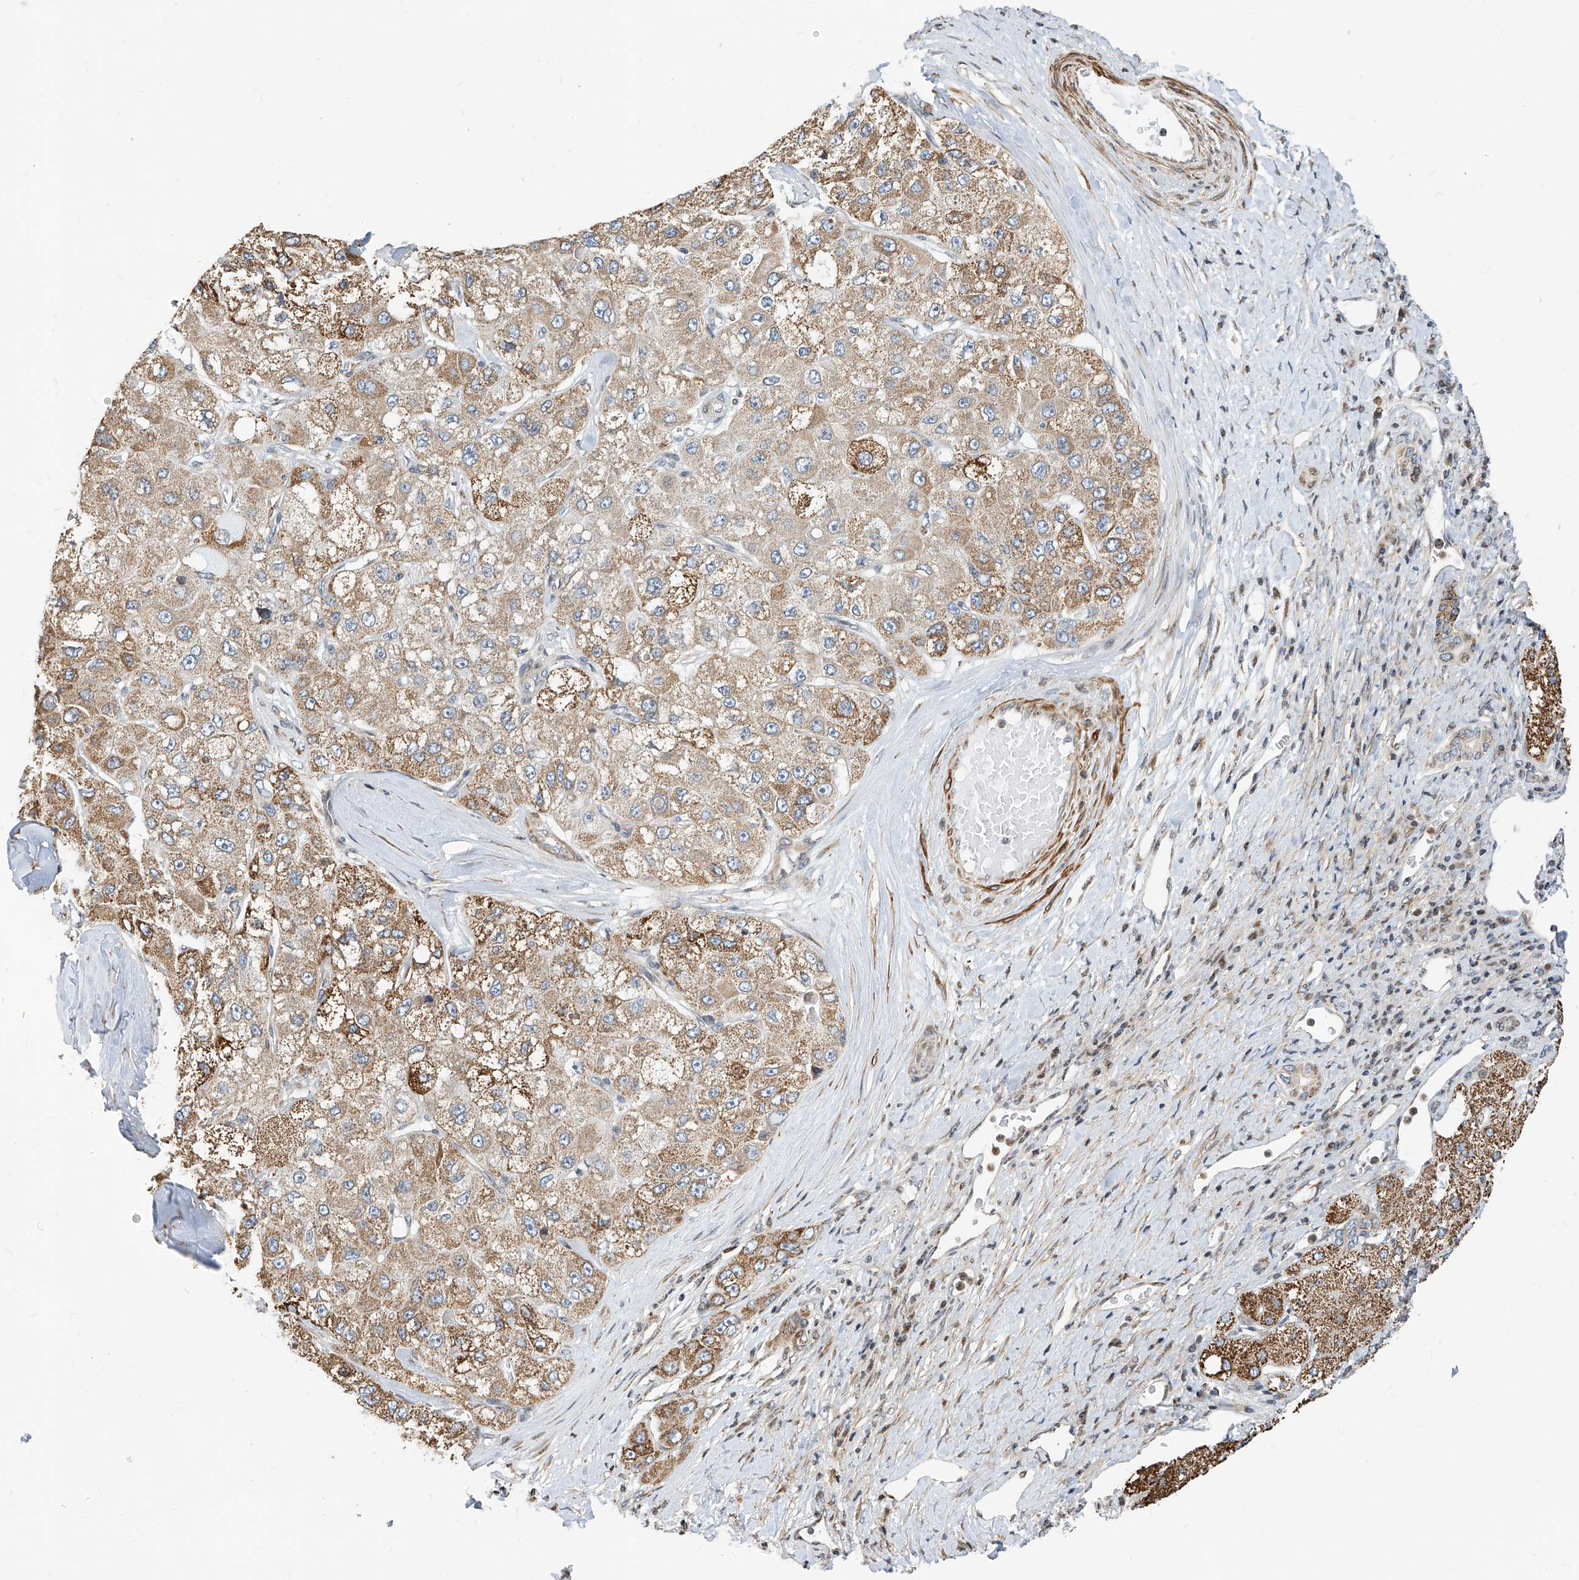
{"staining": {"intensity": "moderate", "quantity": ">75%", "location": "cytoplasmic/membranous"}, "tissue": "liver cancer", "cell_type": "Tumor cells", "image_type": "cancer", "snomed": [{"axis": "morphology", "description": "Carcinoma, Hepatocellular, NOS"}, {"axis": "topography", "description": "Liver"}], "caption": "Brown immunohistochemical staining in human liver hepatocellular carcinoma demonstrates moderate cytoplasmic/membranous staining in about >75% of tumor cells. (DAB (3,3'-diaminobenzidine) IHC with brightfield microscopy, high magnification).", "gene": "TTLL8", "patient": {"sex": "male", "age": 80}}